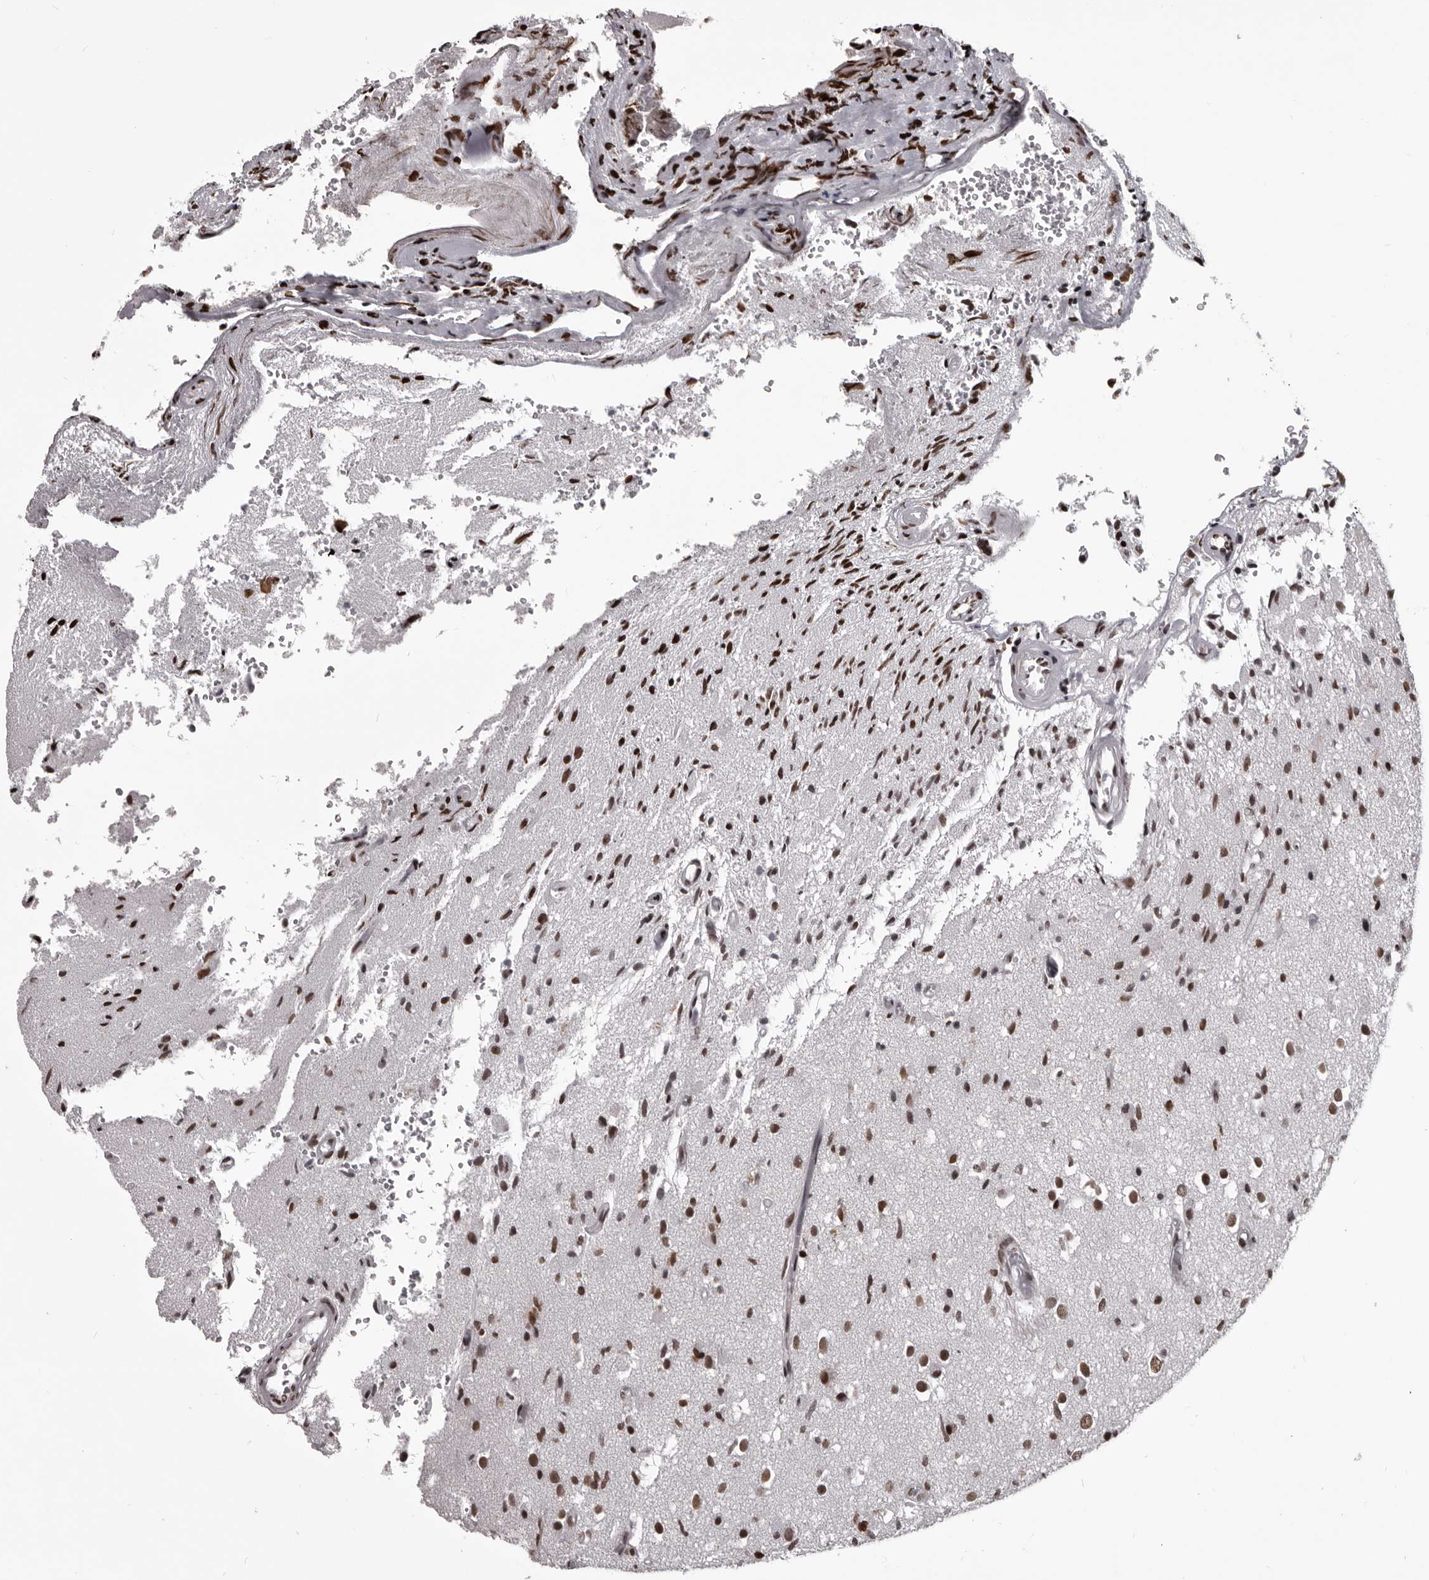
{"staining": {"intensity": "moderate", "quantity": ">75%", "location": "nuclear"}, "tissue": "glioma", "cell_type": "Tumor cells", "image_type": "cancer", "snomed": [{"axis": "morphology", "description": "Normal tissue, NOS"}, {"axis": "morphology", "description": "Glioma, malignant, High grade"}, {"axis": "topography", "description": "Cerebral cortex"}], "caption": "Protein staining of glioma tissue displays moderate nuclear expression in approximately >75% of tumor cells. The staining was performed using DAB, with brown indicating positive protein expression. Nuclei are stained blue with hematoxylin.", "gene": "NUMA1", "patient": {"sex": "male", "age": 77}}